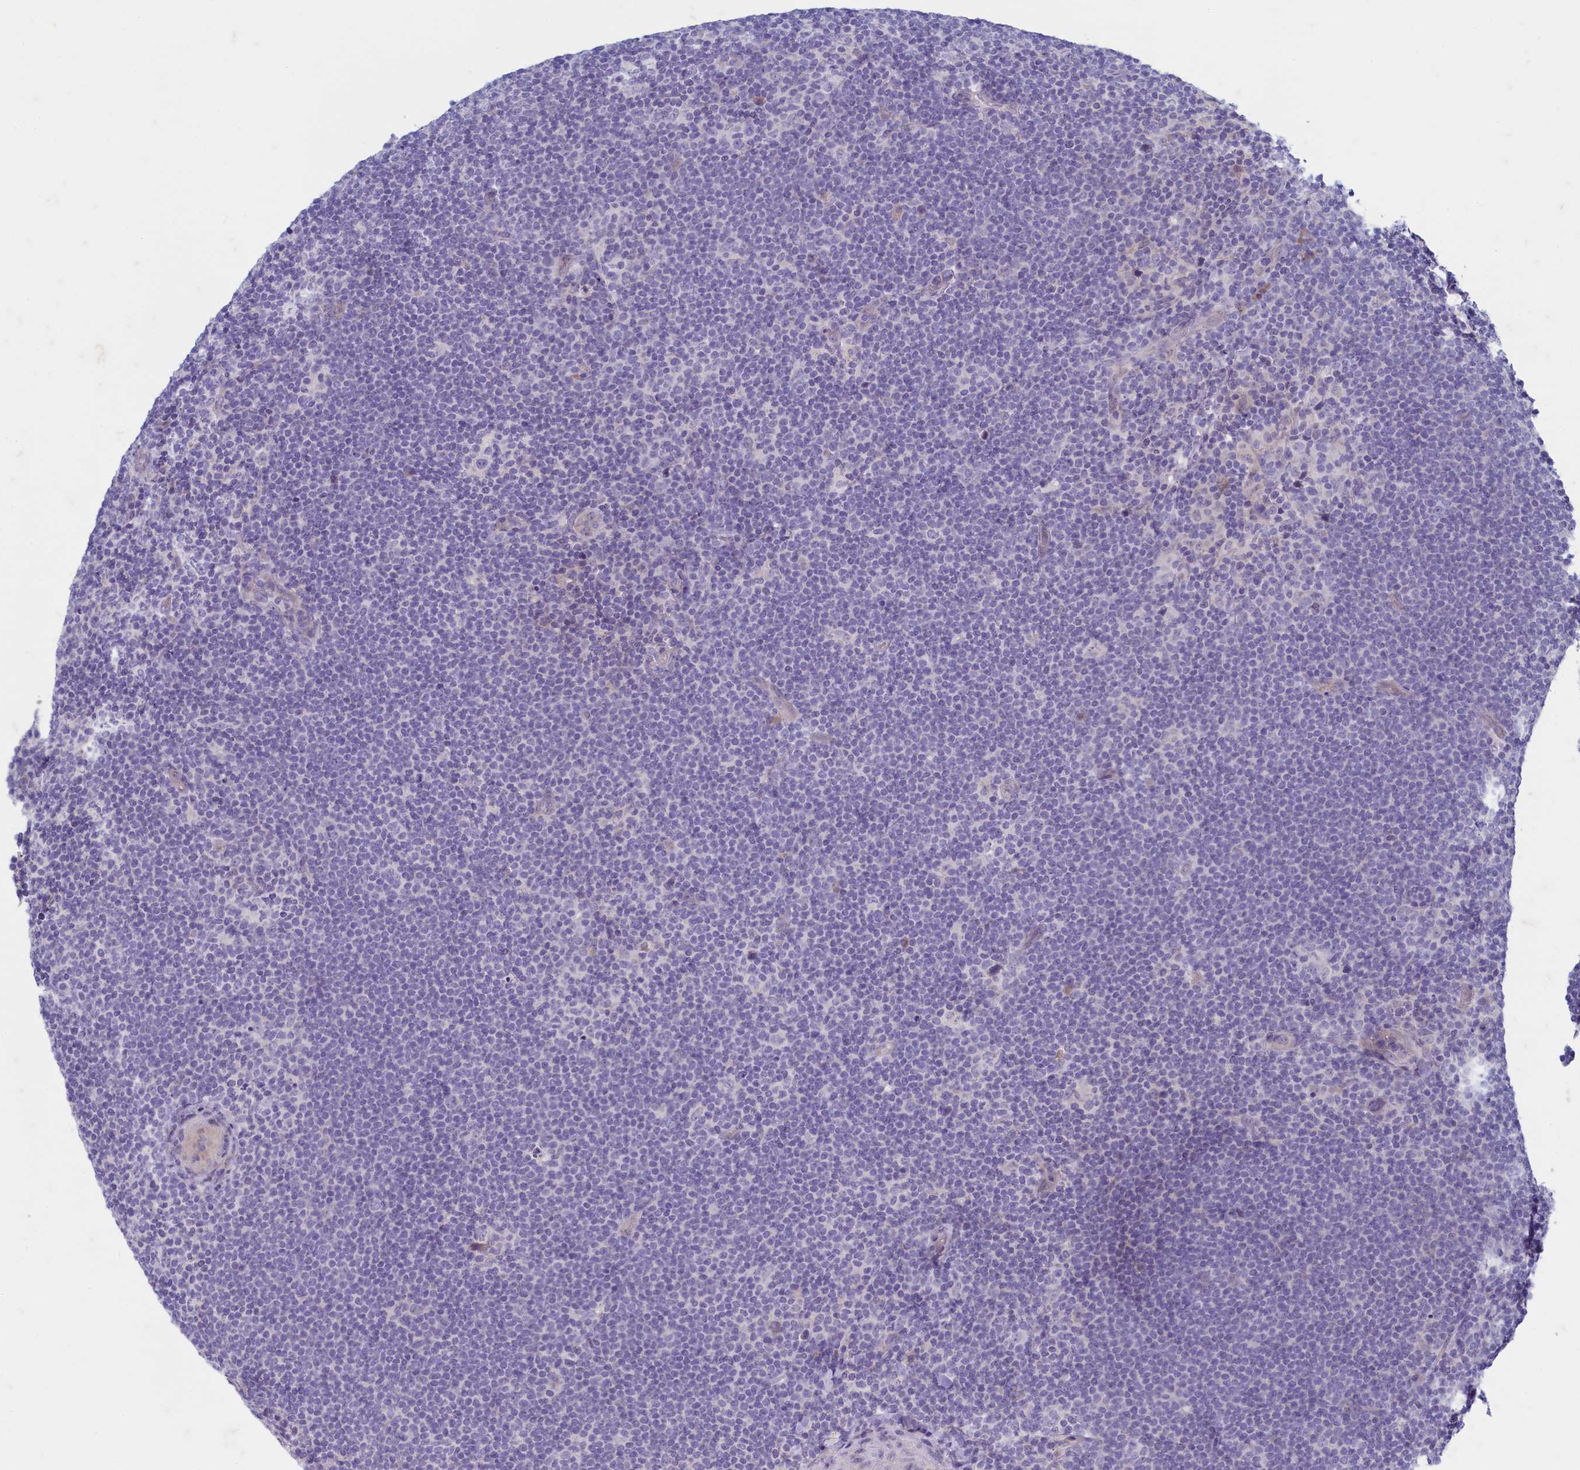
{"staining": {"intensity": "negative", "quantity": "none", "location": "none"}, "tissue": "lymphoma", "cell_type": "Tumor cells", "image_type": "cancer", "snomed": [{"axis": "morphology", "description": "Hodgkin's disease, NOS"}, {"axis": "topography", "description": "Lymph node"}], "caption": "Immunohistochemistry micrograph of neoplastic tissue: human lymphoma stained with DAB demonstrates no significant protein staining in tumor cells.", "gene": "MAP1LC3A", "patient": {"sex": "female", "age": 57}}